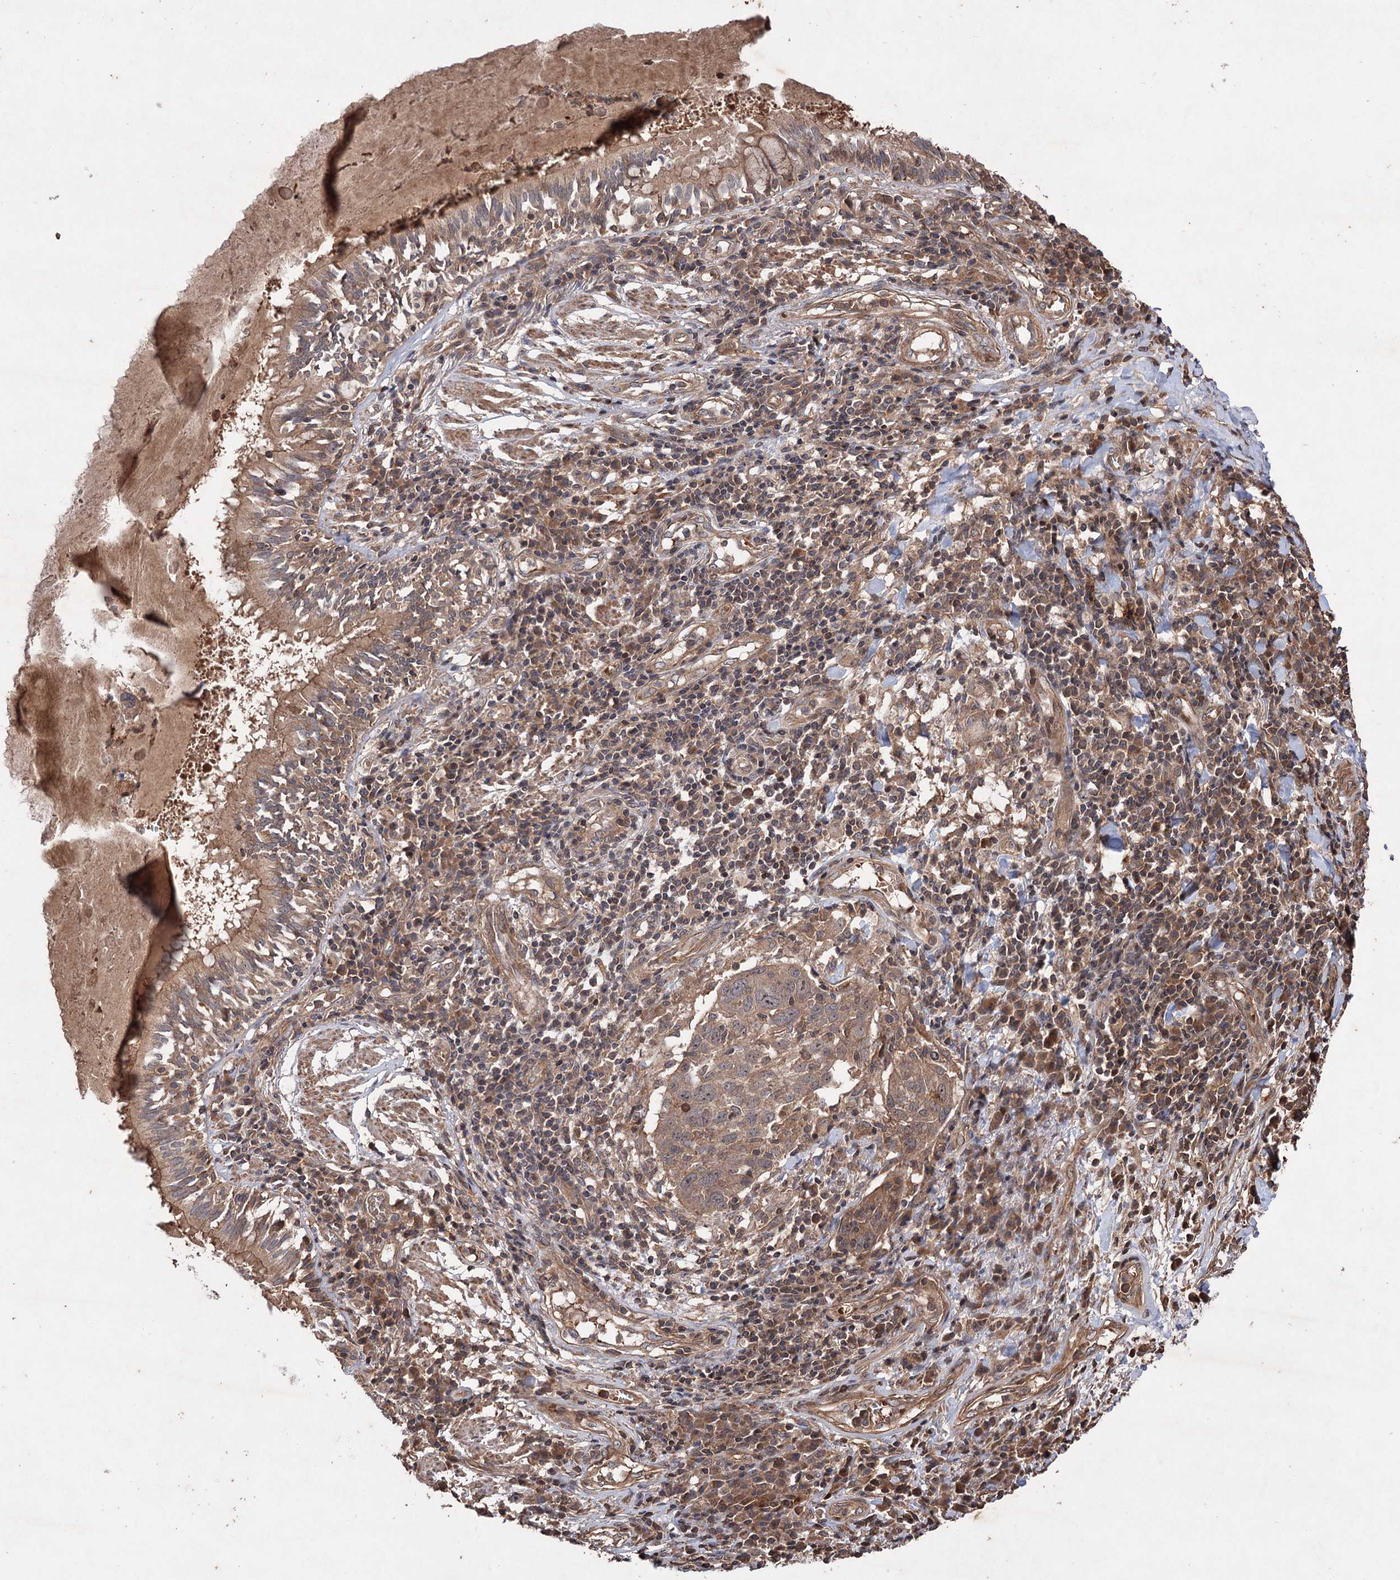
{"staining": {"intensity": "weak", "quantity": ">75%", "location": "cytoplasmic/membranous"}, "tissue": "lung cancer", "cell_type": "Tumor cells", "image_type": "cancer", "snomed": [{"axis": "morphology", "description": "Squamous cell carcinoma, NOS"}, {"axis": "topography", "description": "Lung"}], "caption": "Protein staining shows weak cytoplasmic/membranous staining in about >75% of tumor cells in lung squamous cell carcinoma.", "gene": "ADK", "patient": {"sex": "male", "age": 65}}